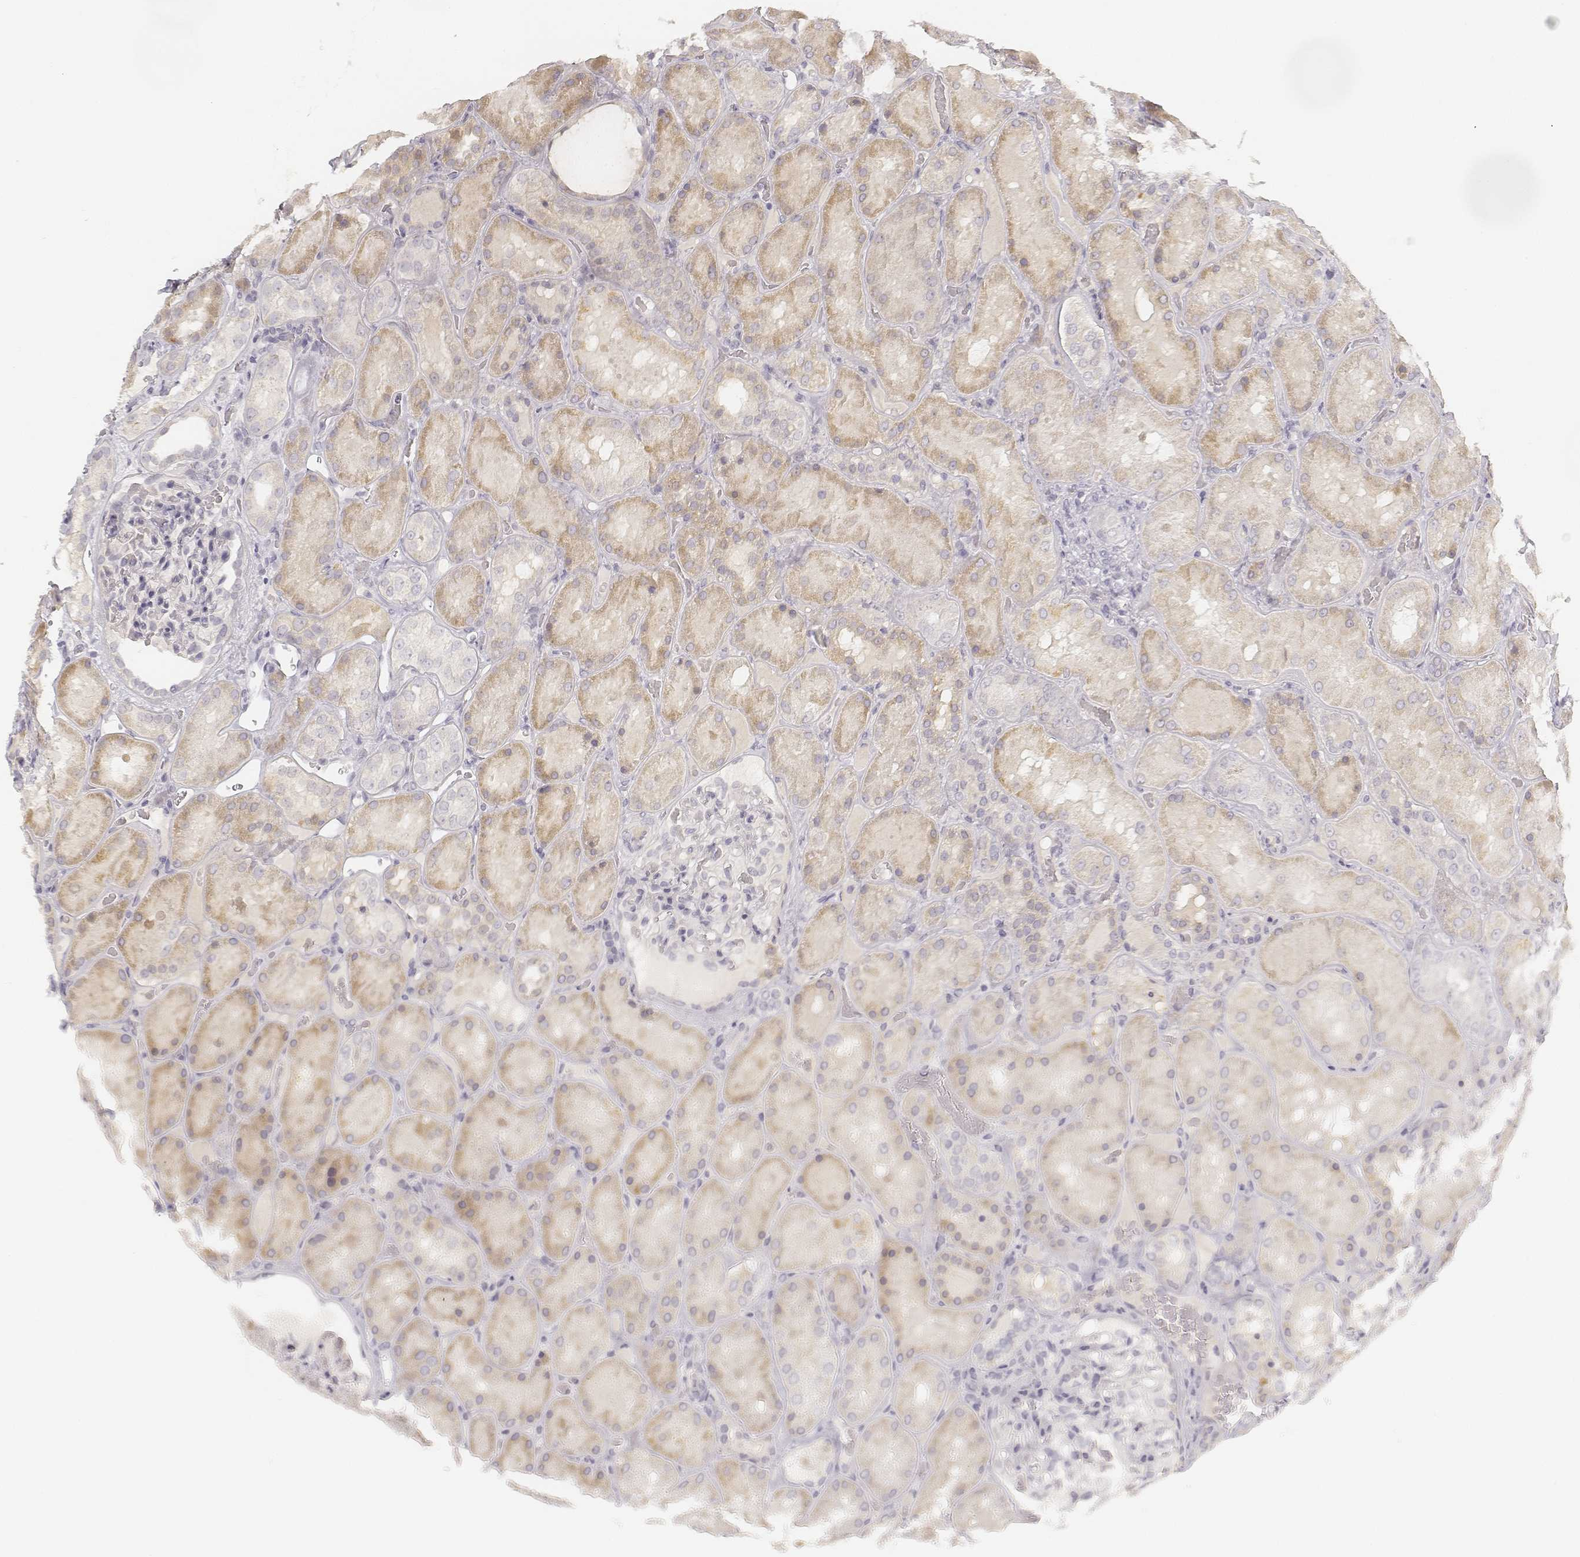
{"staining": {"intensity": "negative", "quantity": "none", "location": "none"}, "tissue": "kidney", "cell_type": "Cells in glomeruli", "image_type": "normal", "snomed": [{"axis": "morphology", "description": "Normal tissue, NOS"}, {"axis": "topography", "description": "Kidney"}], "caption": "Immunohistochemistry histopathology image of benign kidney stained for a protein (brown), which demonstrates no positivity in cells in glomeruli.", "gene": "DSG4", "patient": {"sex": "male", "age": 73}}